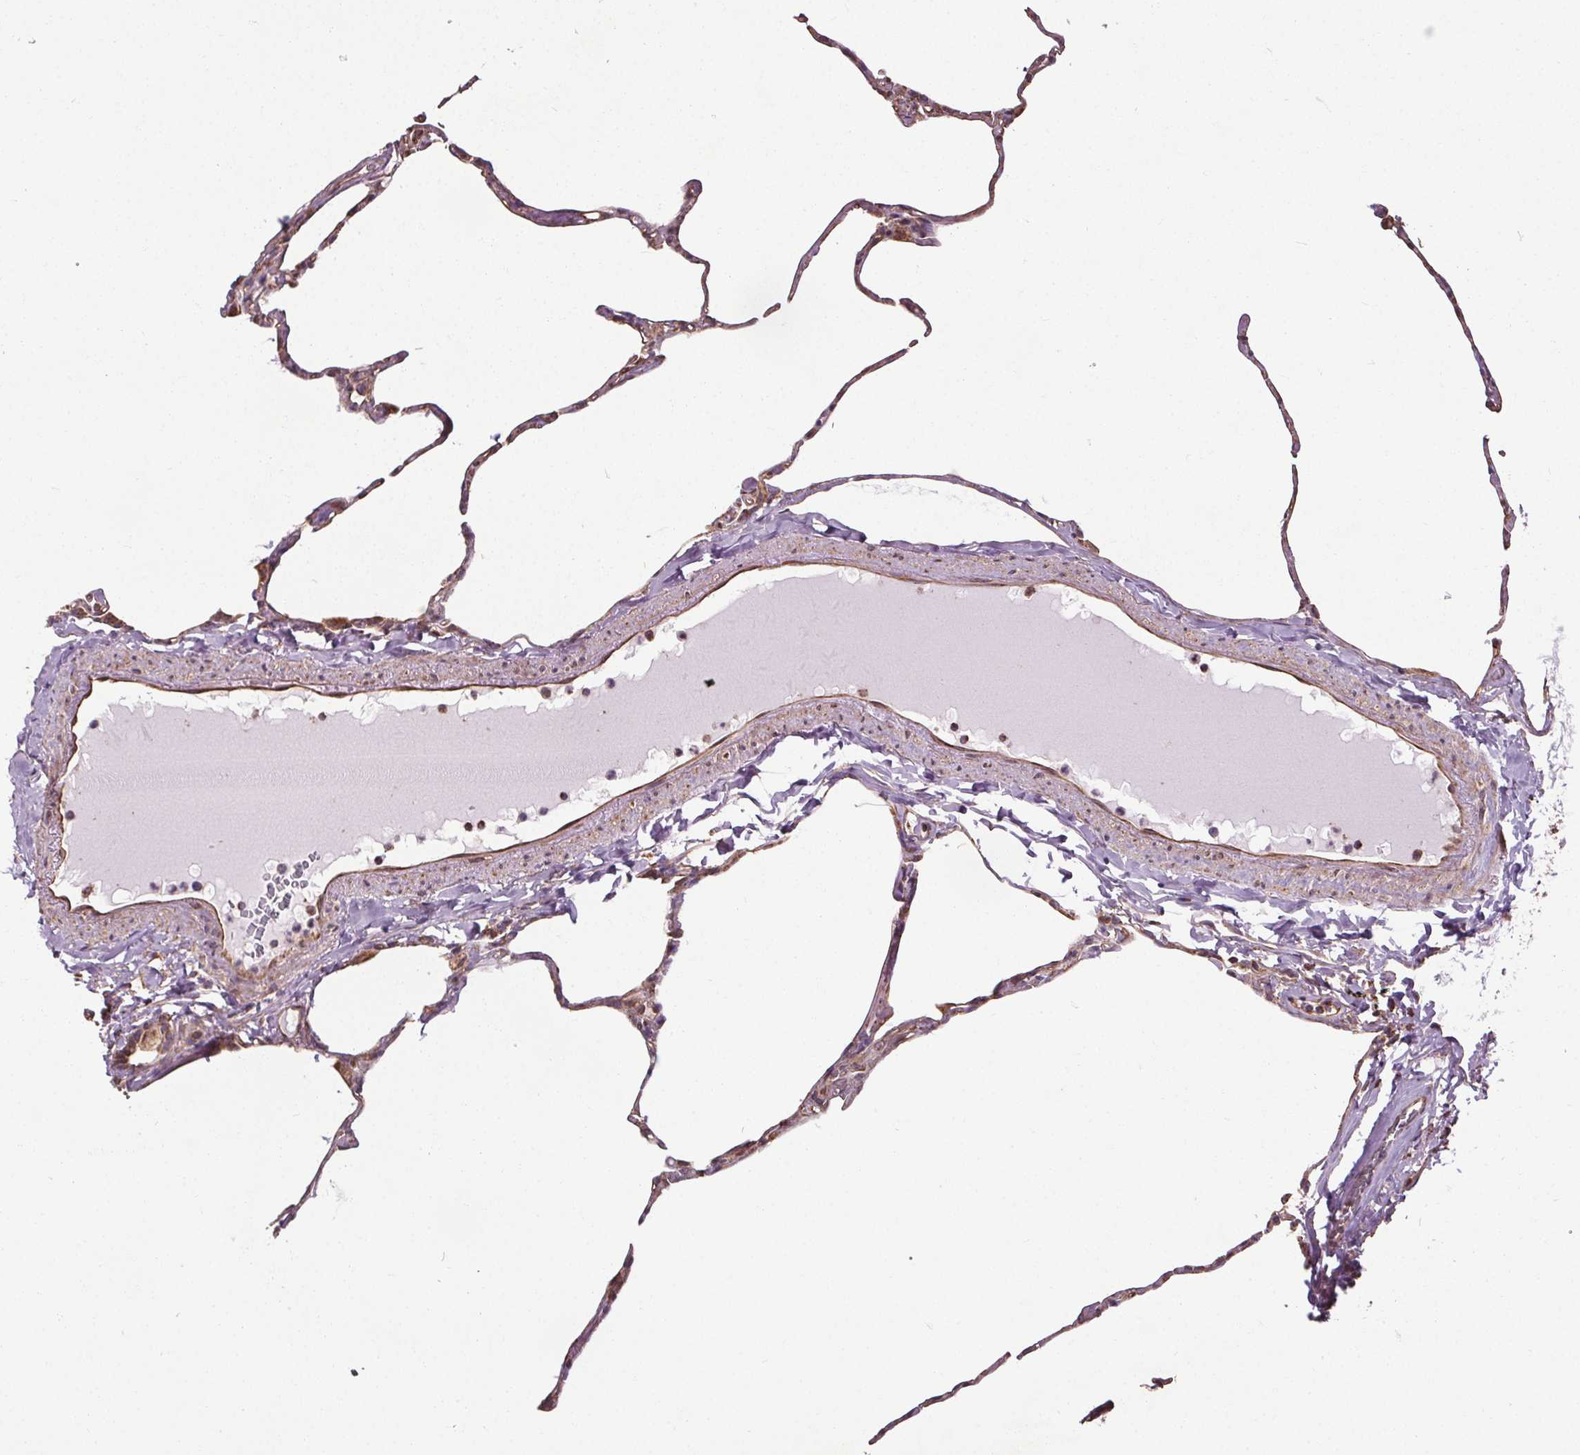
{"staining": {"intensity": "moderate", "quantity": "<25%", "location": "cytoplasmic/membranous"}, "tissue": "lung", "cell_type": "Alveolar cells", "image_type": "normal", "snomed": [{"axis": "morphology", "description": "Normal tissue, NOS"}, {"axis": "topography", "description": "Lung"}], "caption": "Lung stained with immunohistochemistry (IHC) exhibits moderate cytoplasmic/membranous positivity in approximately <25% of alveolar cells. (DAB IHC with brightfield microscopy, high magnification).", "gene": "ZNF548", "patient": {"sex": "male", "age": 65}}